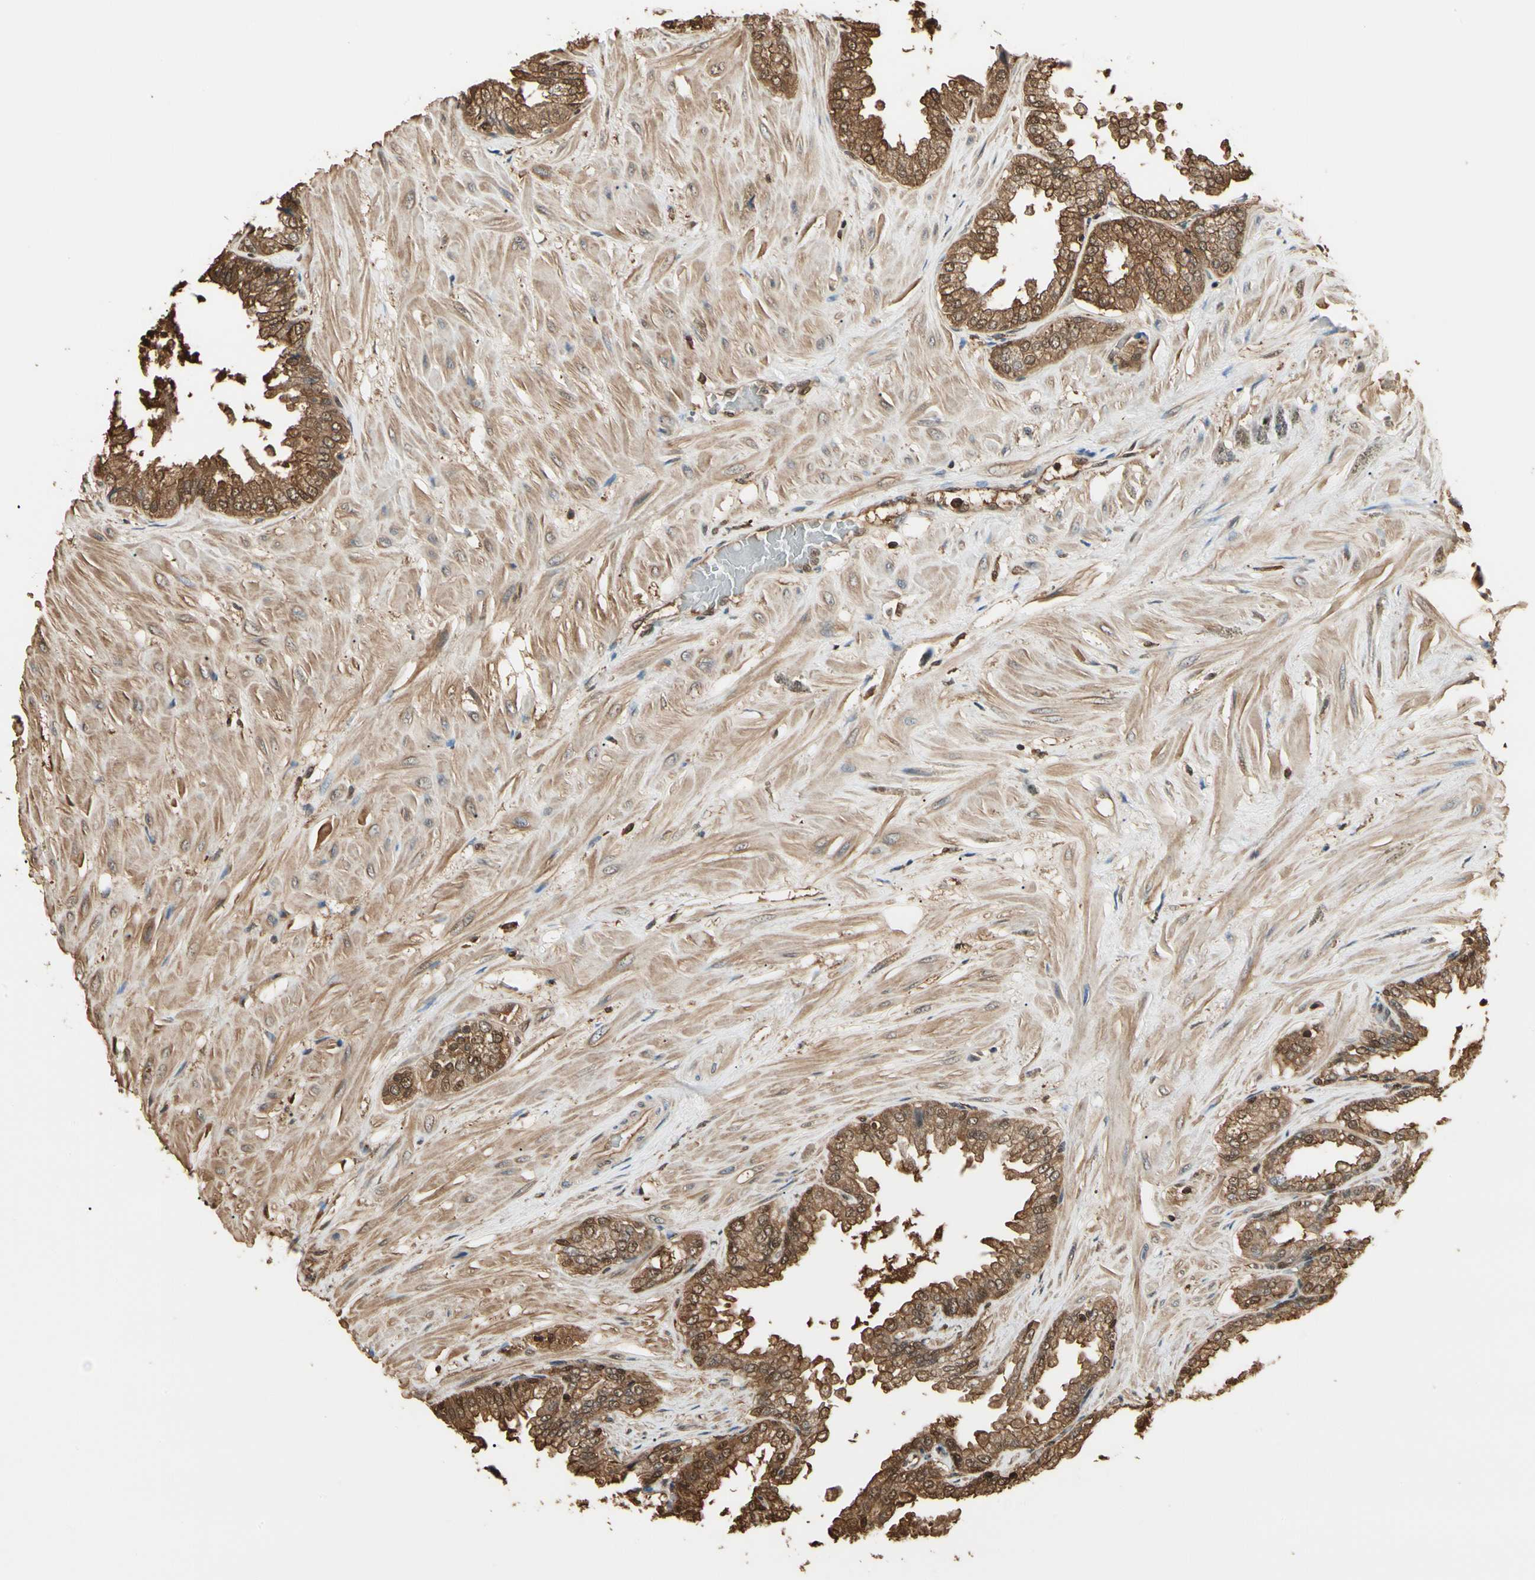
{"staining": {"intensity": "strong", "quantity": ">75%", "location": "cytoplasmic/membranous,nuclear"}, "tissue": "seminal vesicle", "cell_type": "Glandular cells", "image_type": "normal", "snomed": [{"axis": "morphology", "description": "Normal tissue, NOS"}, {"axis": "topography", "description": "Seminal veicle"}], "caption": "A micrograph of human seminal vesicle stained for a protein displays strong cytoplasmic/membranous,nuclear brown staining in glandular cells. (Stains: DAB in brown, nuclei in blue, Microscopy: brightfield microscopy at high magnification).", "gene": "YWHAE", "patient": {"sex": "male", "age": 46}}